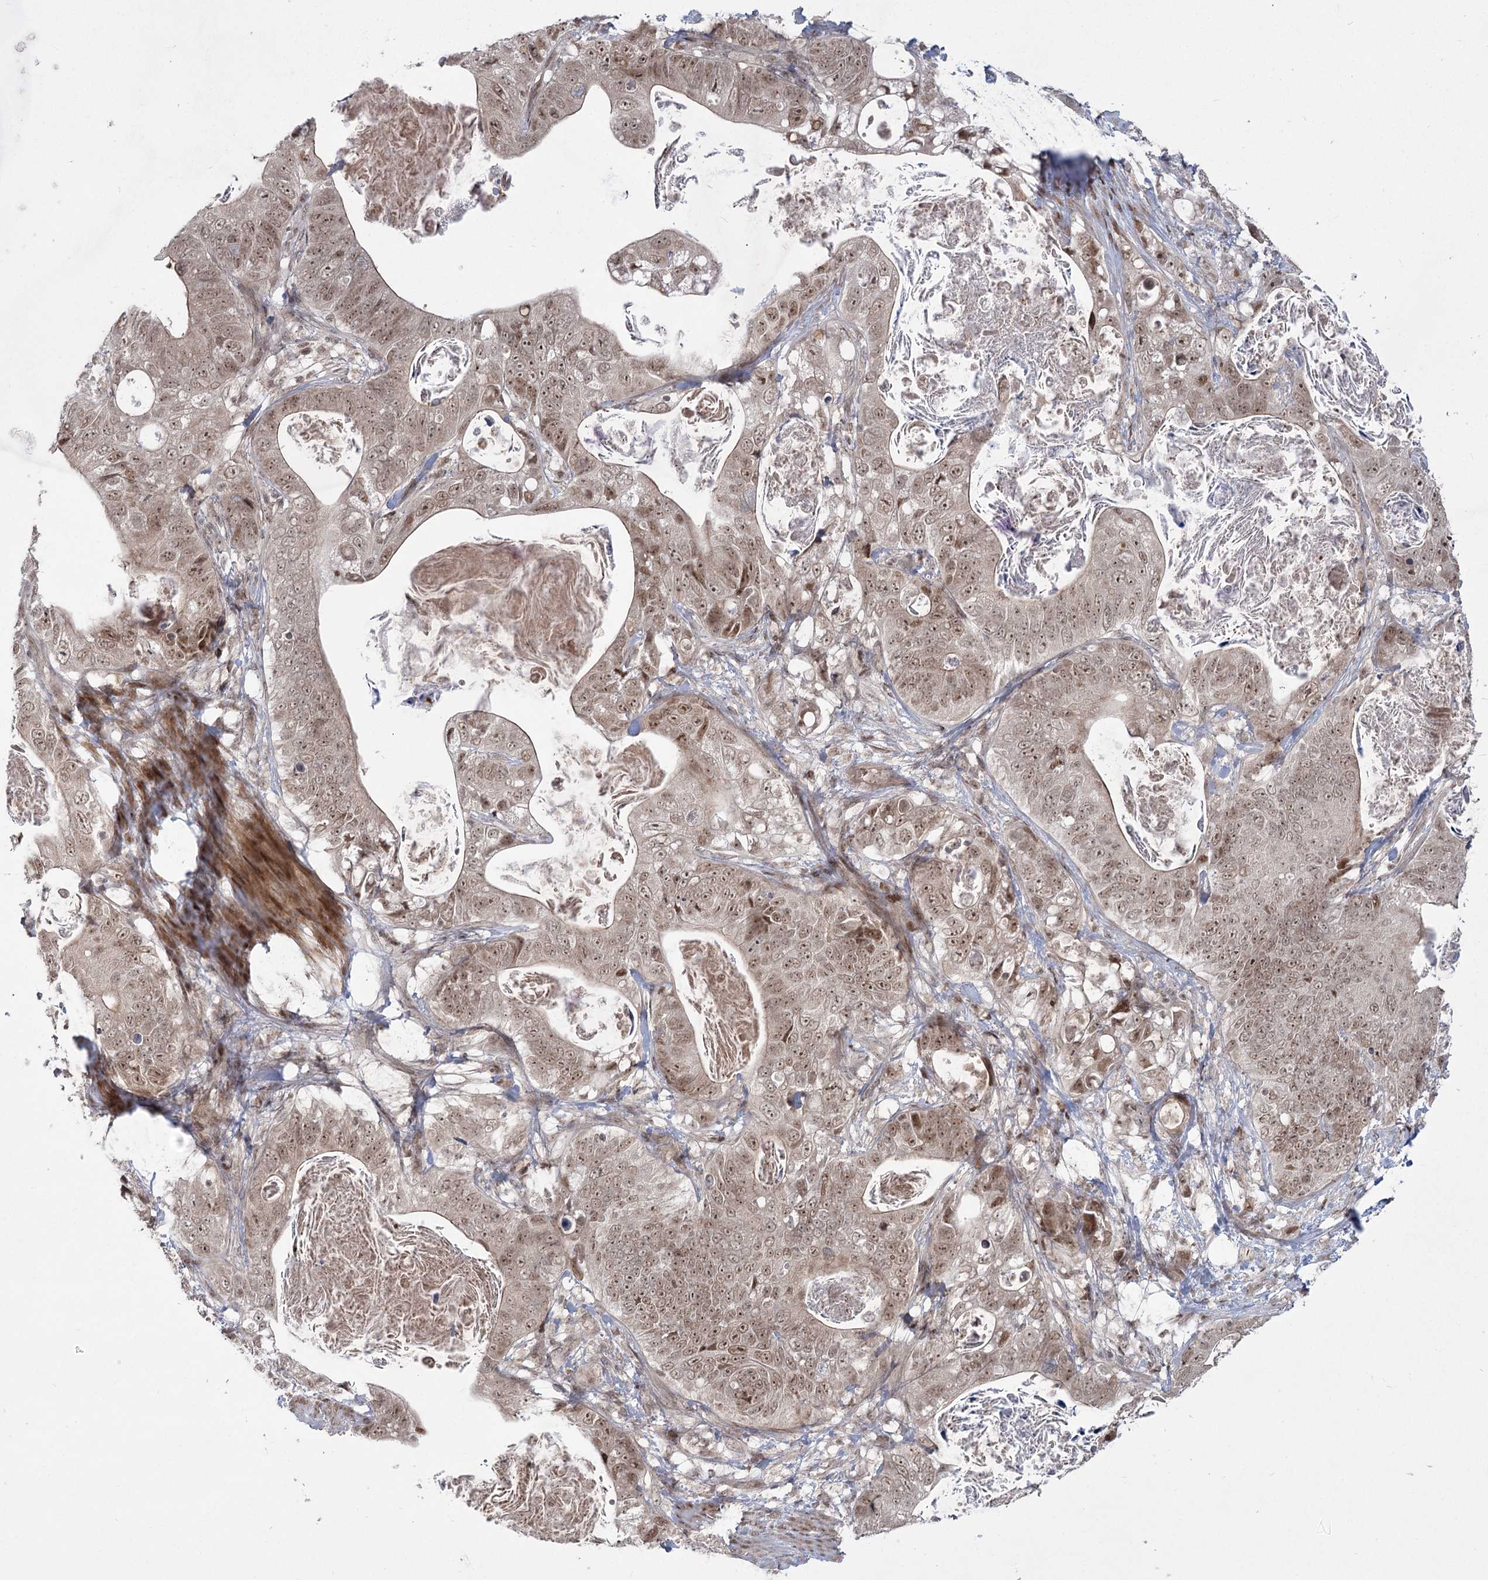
{"staining": {"intensity": "moderate", "quantity": ">75%", "location": "cytoplasmic/membranous,nuclear"}, "tissue": "stomach cancer", "cell_type": "Tumor cells", "image_type": "cancer", "snomed": [{"axis": "morphology", "description": "Normal tissue, NOS"}, {"axis": "morphology", "description": "Adenocarcinoma, NOS"}, {"axis": "topography", "description": "Stomach"}], "caption": "IHC image of adenocarcinoma (stomach) stained for a protein (brown), which reveals medium levels of moderate cytoplasmic/membranous and nuclear staining in about >75% of tumor cells.", "gene": "HELQ", "patient": {"sex": "female", "age": 89}}